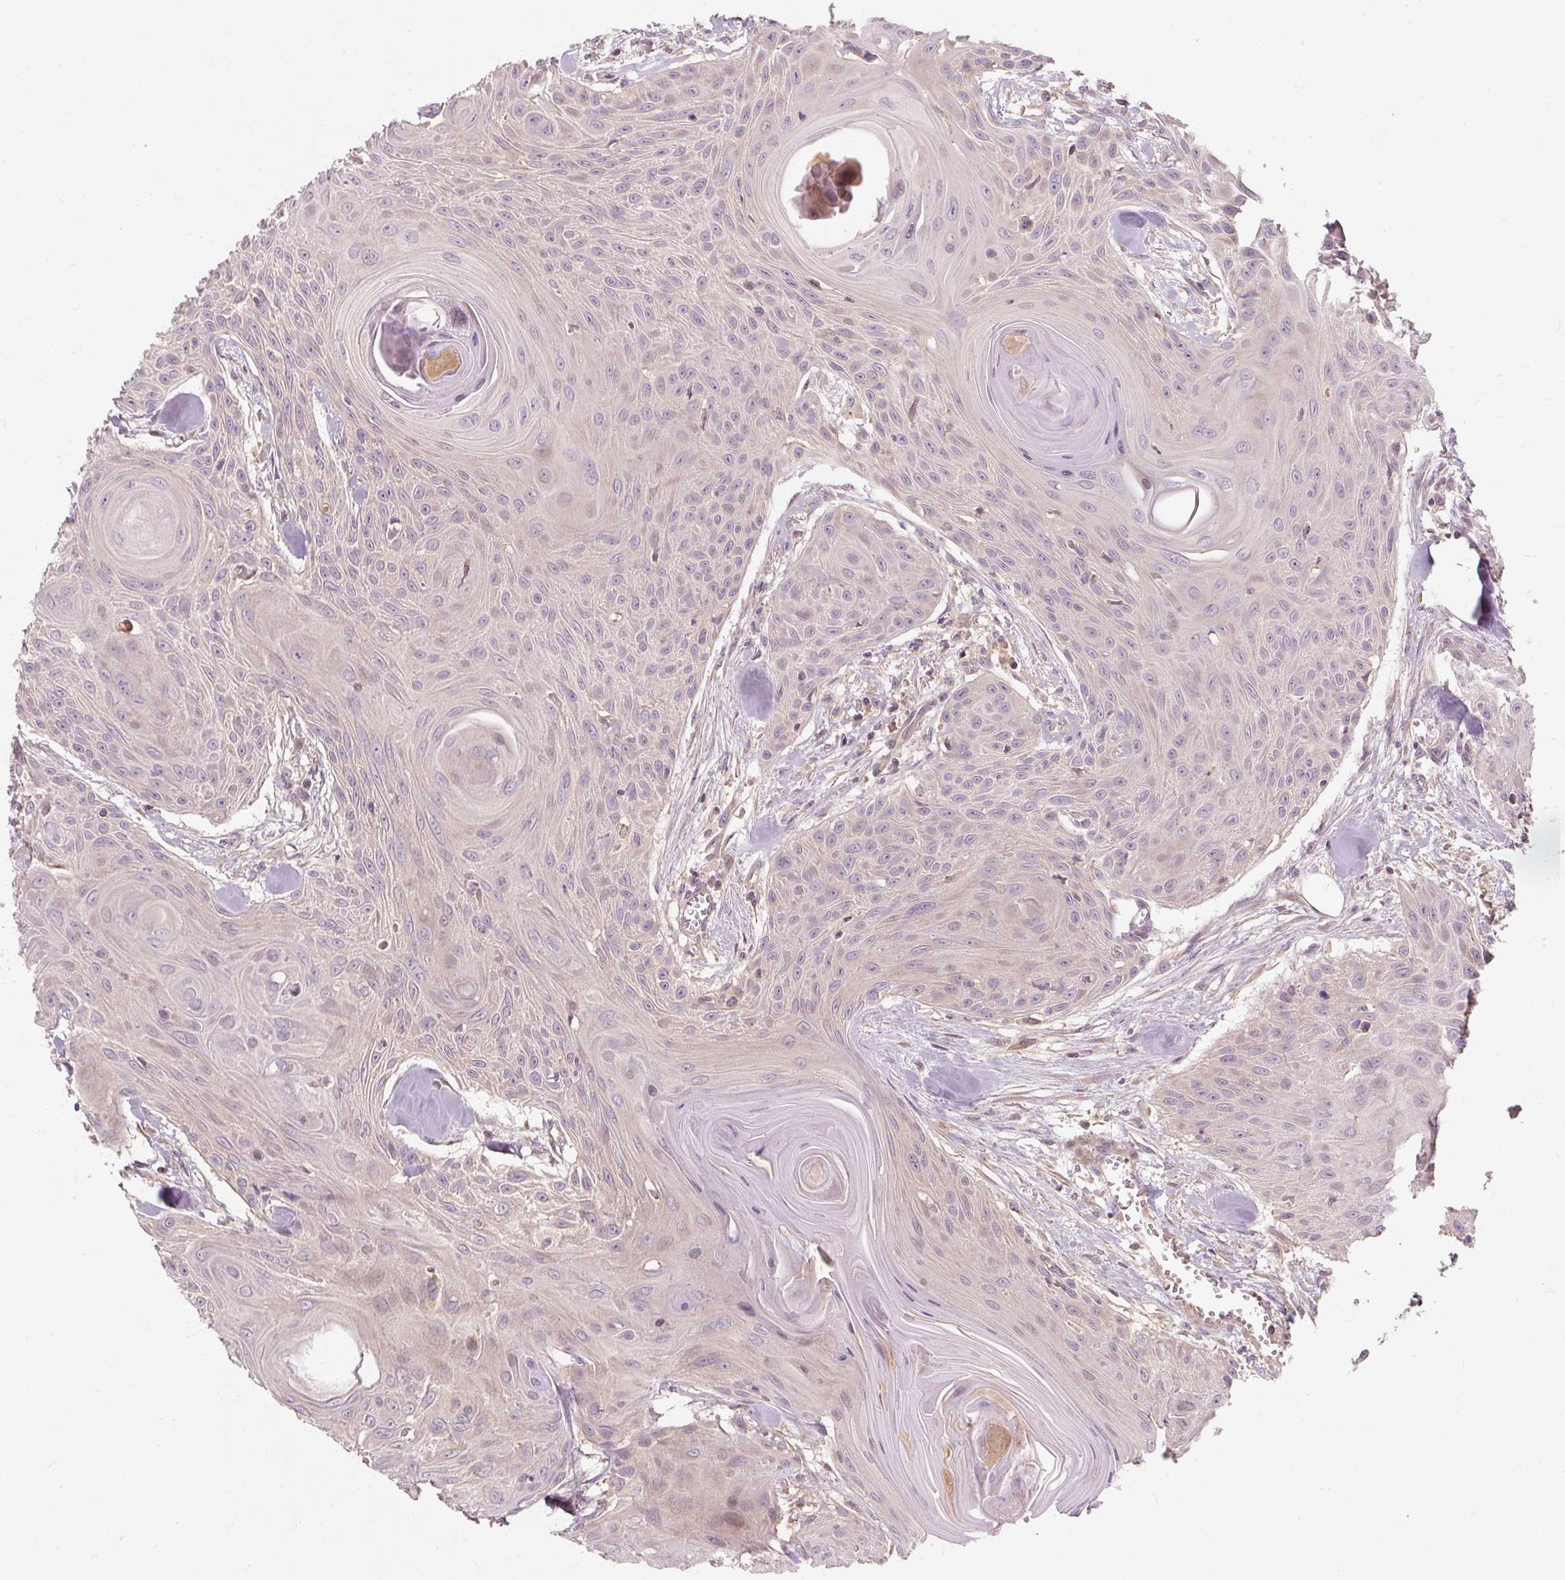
{"staining": {"intensity": "negative", "quantity": "none", "location": "none"}, "tissue": "head and neck cancer", "cell_type": "Tumor cells", "image_type": "cancer", "snomed": [{"axis": "morphology", "description": "Squamous cell carcinoma, NOS"}, {"axis": "topography", "description": "Lymph node"}, {"axis": "topography", "description": "Salivary gland"}, {"axis": "topography", "description": "Head-Neck"}], "caption": "DAB (3,3'-diaminobenzidine) immunohistochemical staining of head and neck cancer exhibits no significant expression in tumor cells.", "gene": "RB1CC1", "patient": {"sex": "female", "age": 74}}